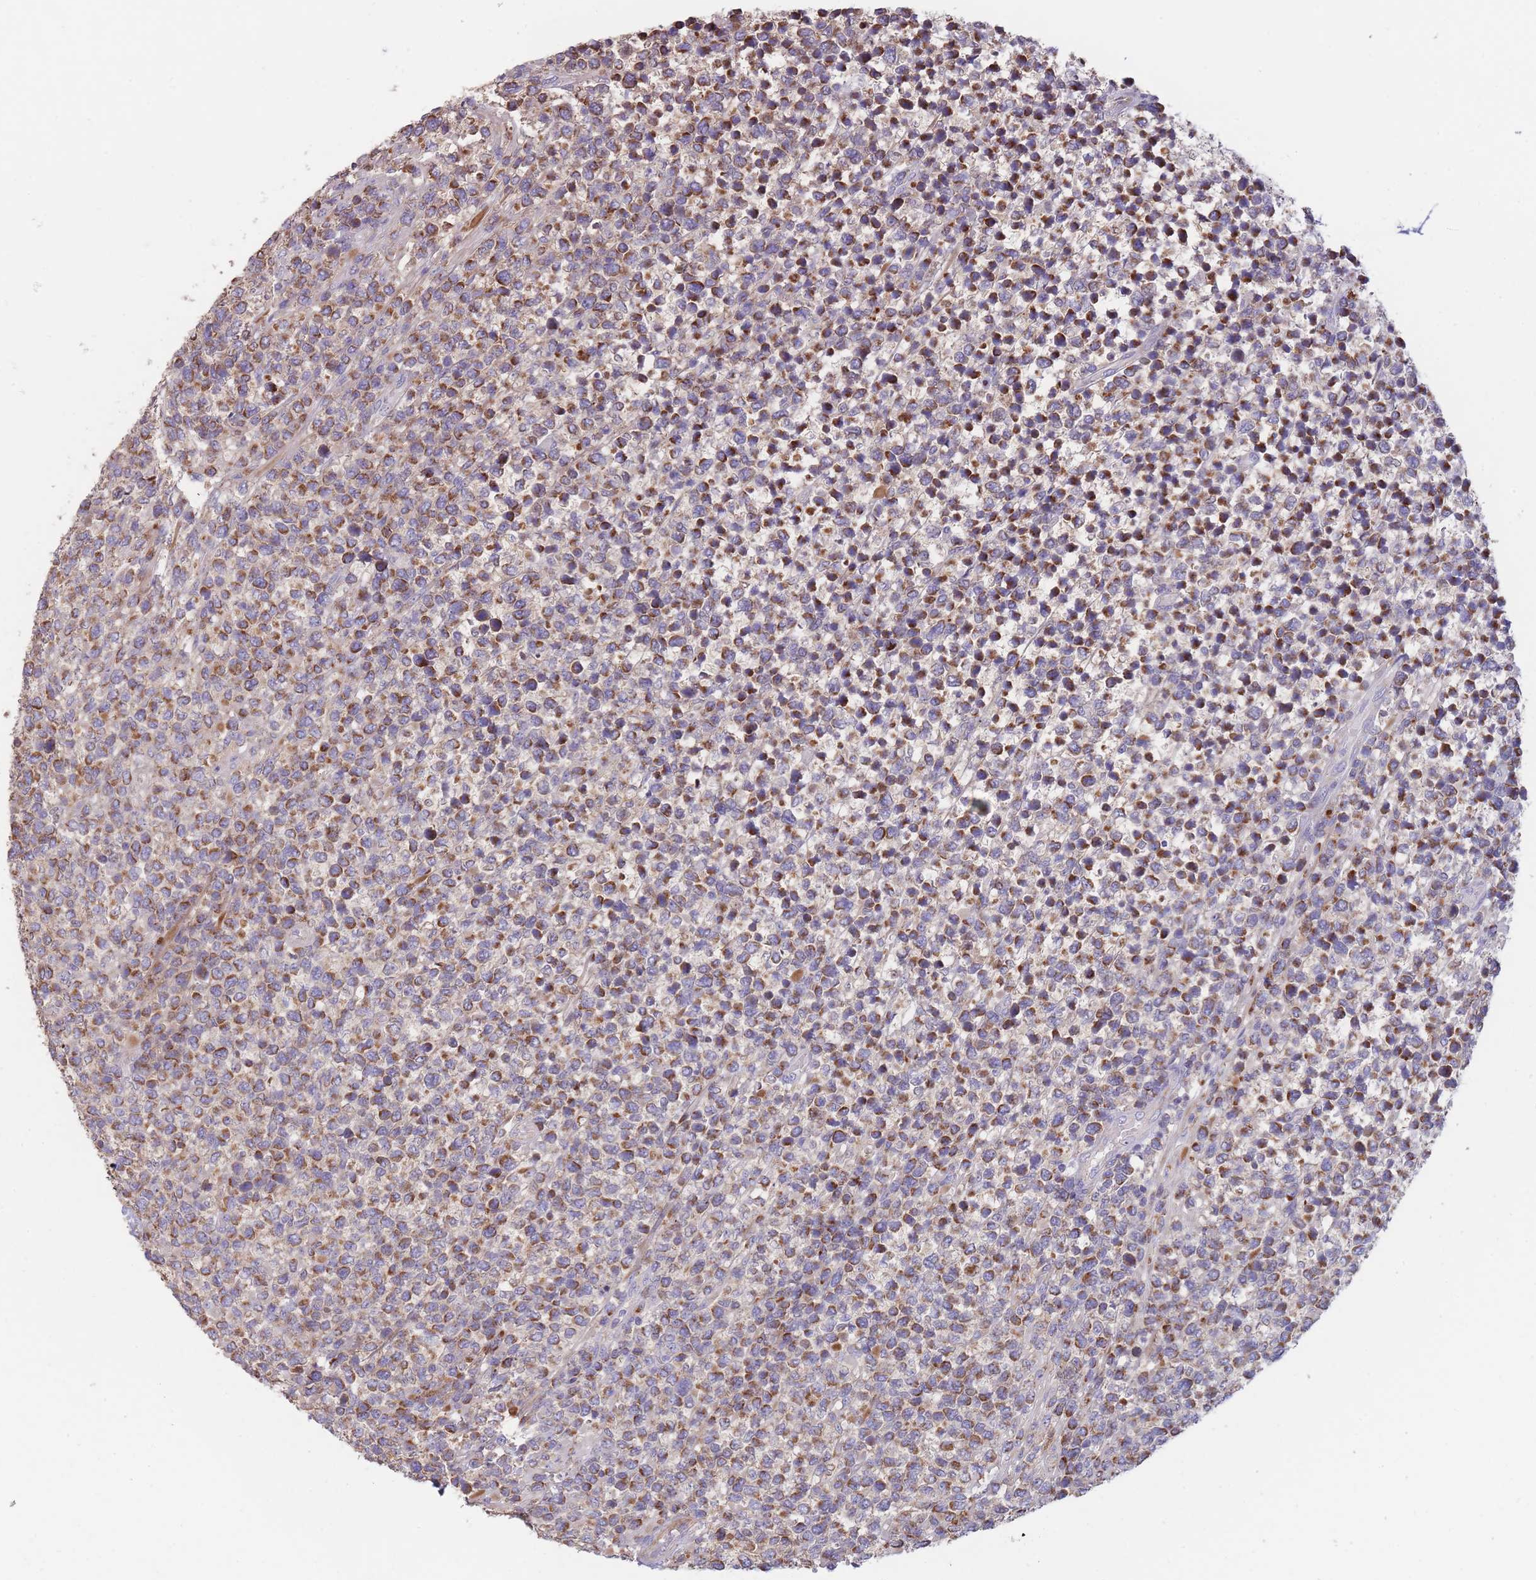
{"staining": {"intensity": "moderate", "quantity": ">75%", "location": "cytoplasmic/membranous"}, "tissue": "lymphoma", "cell_type": "Tumor cells", "image_type": "cancer", "snomed": [{"axis": "morphology", "description": "Malignant lymphoma, non-Hodgkin's type, High grade"}, {"axis": "topography", "description": "Soft tissue"}], "caption": "High-magnification brightfield microscopy of malignant lymphoma, non-Hodgkin's type (high-grade) stained with DAB (brown) and counterstained with hematoxylin (blue). tumor cells exhibit moderate cytoplasmic/membranous expression is appreciated in about>75% of cells. (Brightfield microscopy of DAB IHC at high magnification).", "gene": "SLC25A42", "patient": {"sex": "female", "age": 56}}